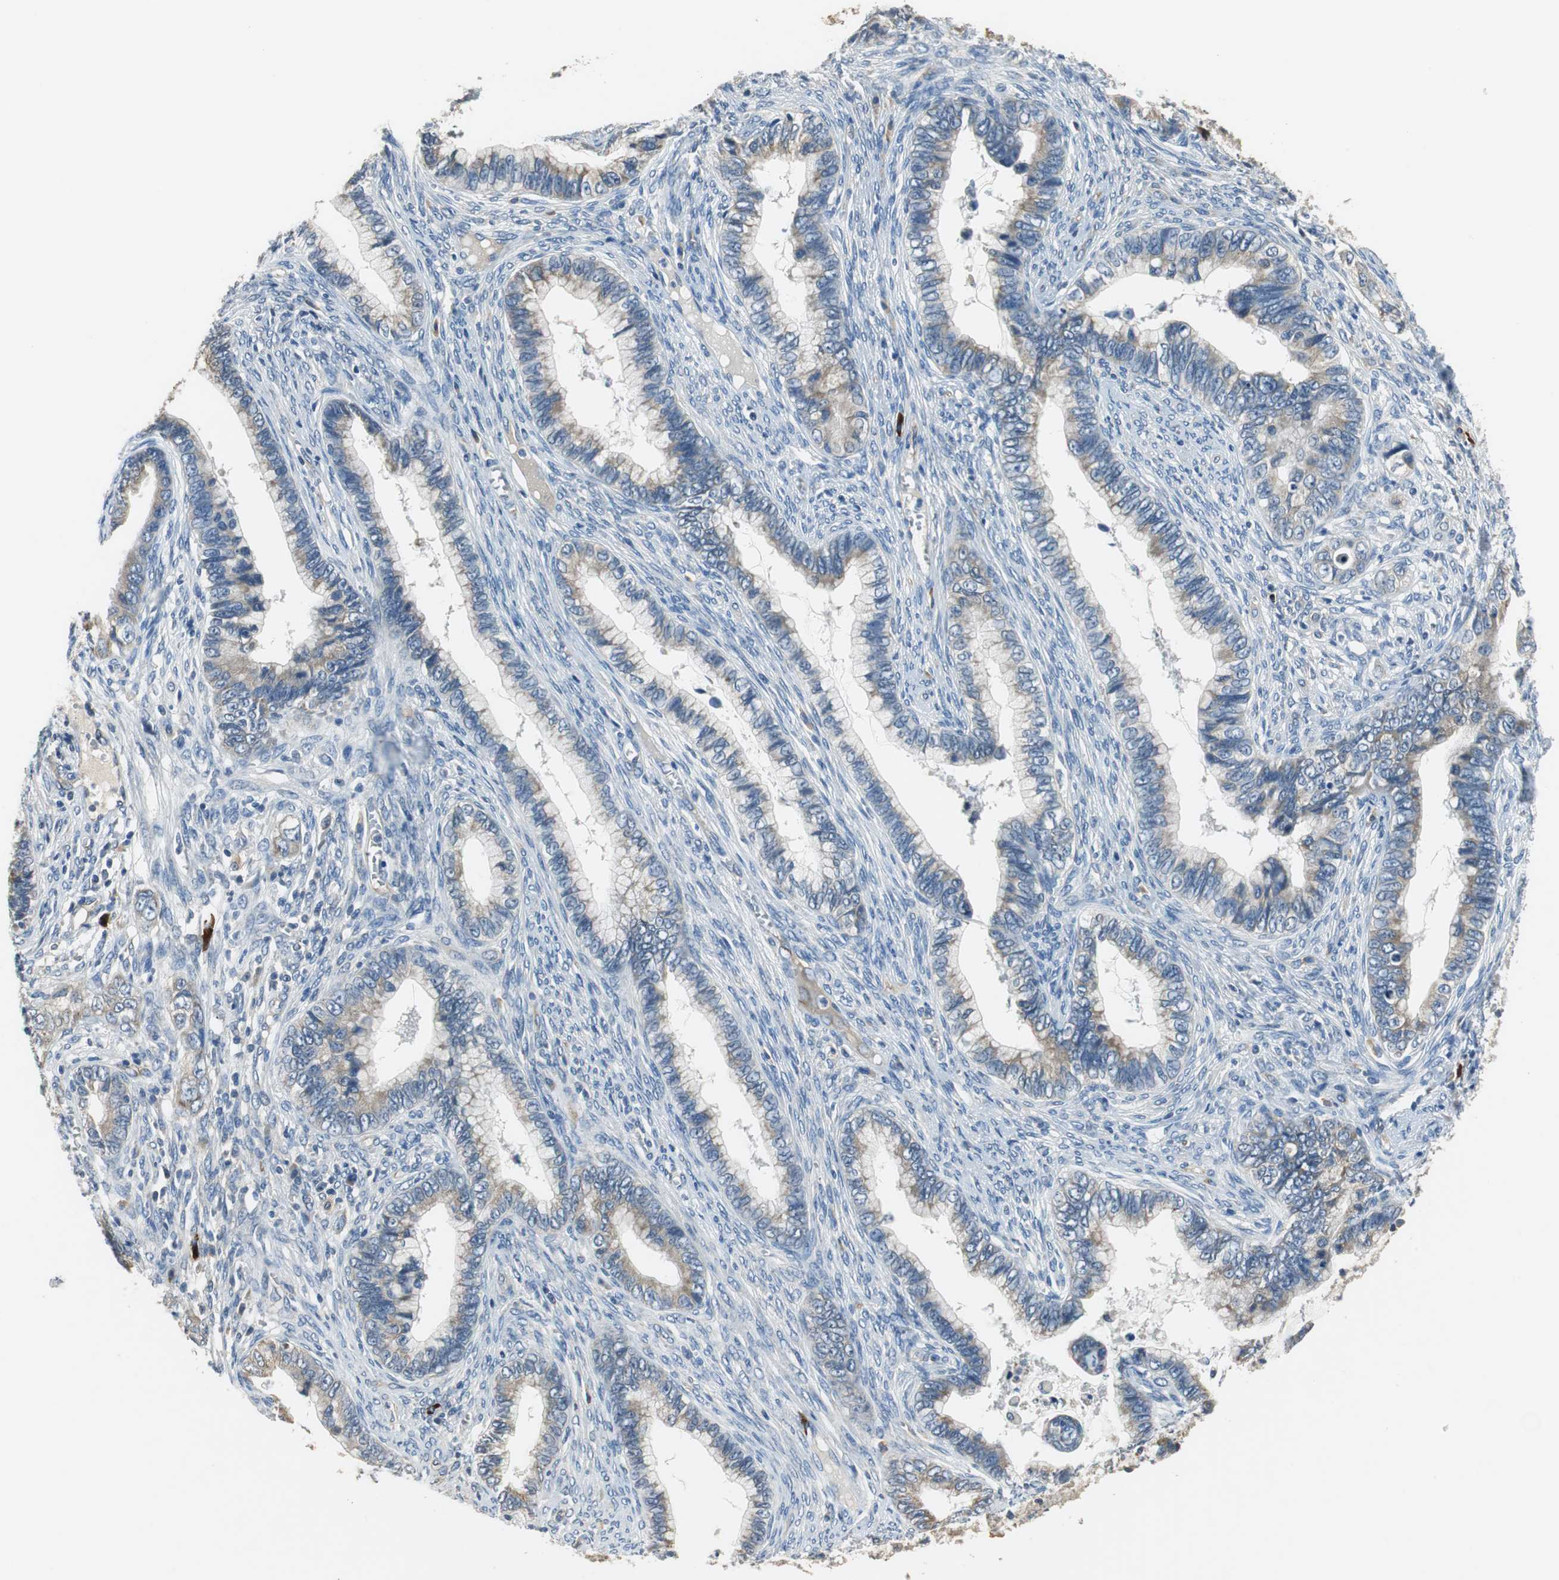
{"staining": {"intensity": "weak", "quantity": "25%-75%", "location": "cytoplasmic/membranous"}, "tissue": "cervical cancer", "cell_type": "Tumor cells", "image_type": "cancer", "snomed": [{"axis": "morphology", "description": "Adenocarcinoma, NOS"}, {"axis": "topography", "description": "Cervix"}], "caption": "Cervical adenocarcinoma was stained to show a protein in brown. There is low levels of weak cytoplasmic/membranous staining in about 25%-75% of tumor cells.", "gene": "MTIF2", "patient": {"sex": "female", "age": 44}}